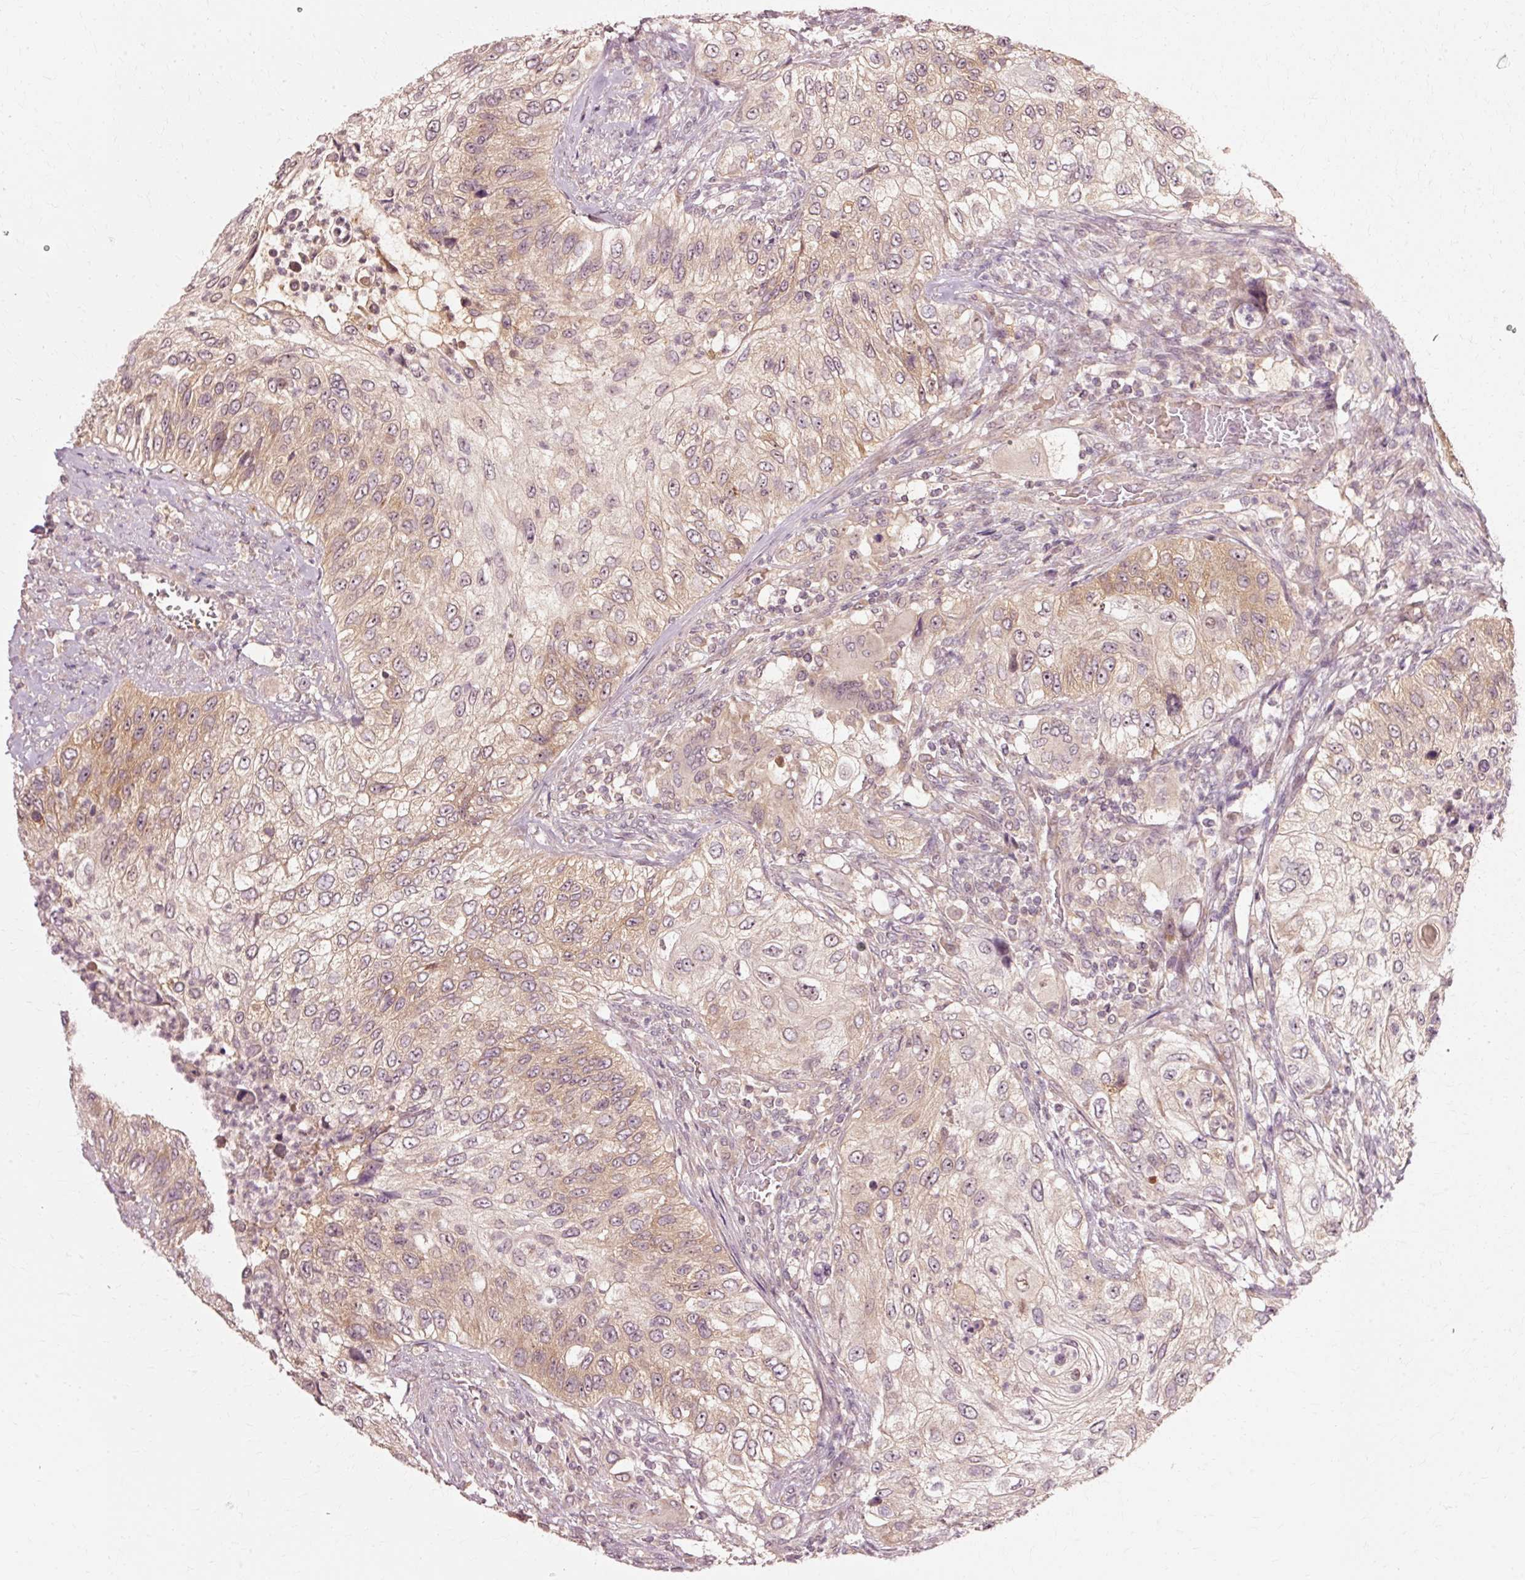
{"staining": {"intensity": "weak", "quantity": "25%-75%", "location": "cytoplasmic/membranous"}, "tissue": "urothelial cancer", "cell_type": "Tumor cells", "image_type": "cancer", "snomed": [{"axis": "morphology", "description": "Urothelial carcinoma, High grade"}, {"axis": "topography", "description": "Urinary bladder"}], "caption": "Immunohistochemical staining of human urothelial carcinoma (high-grade) demonstrates low levels of weak cytoplasmic/membranous expression in approximately 25%-75% of tumor cells.", "gene": "RGPD5", "patient": {"sex": "female", "age": 60}}